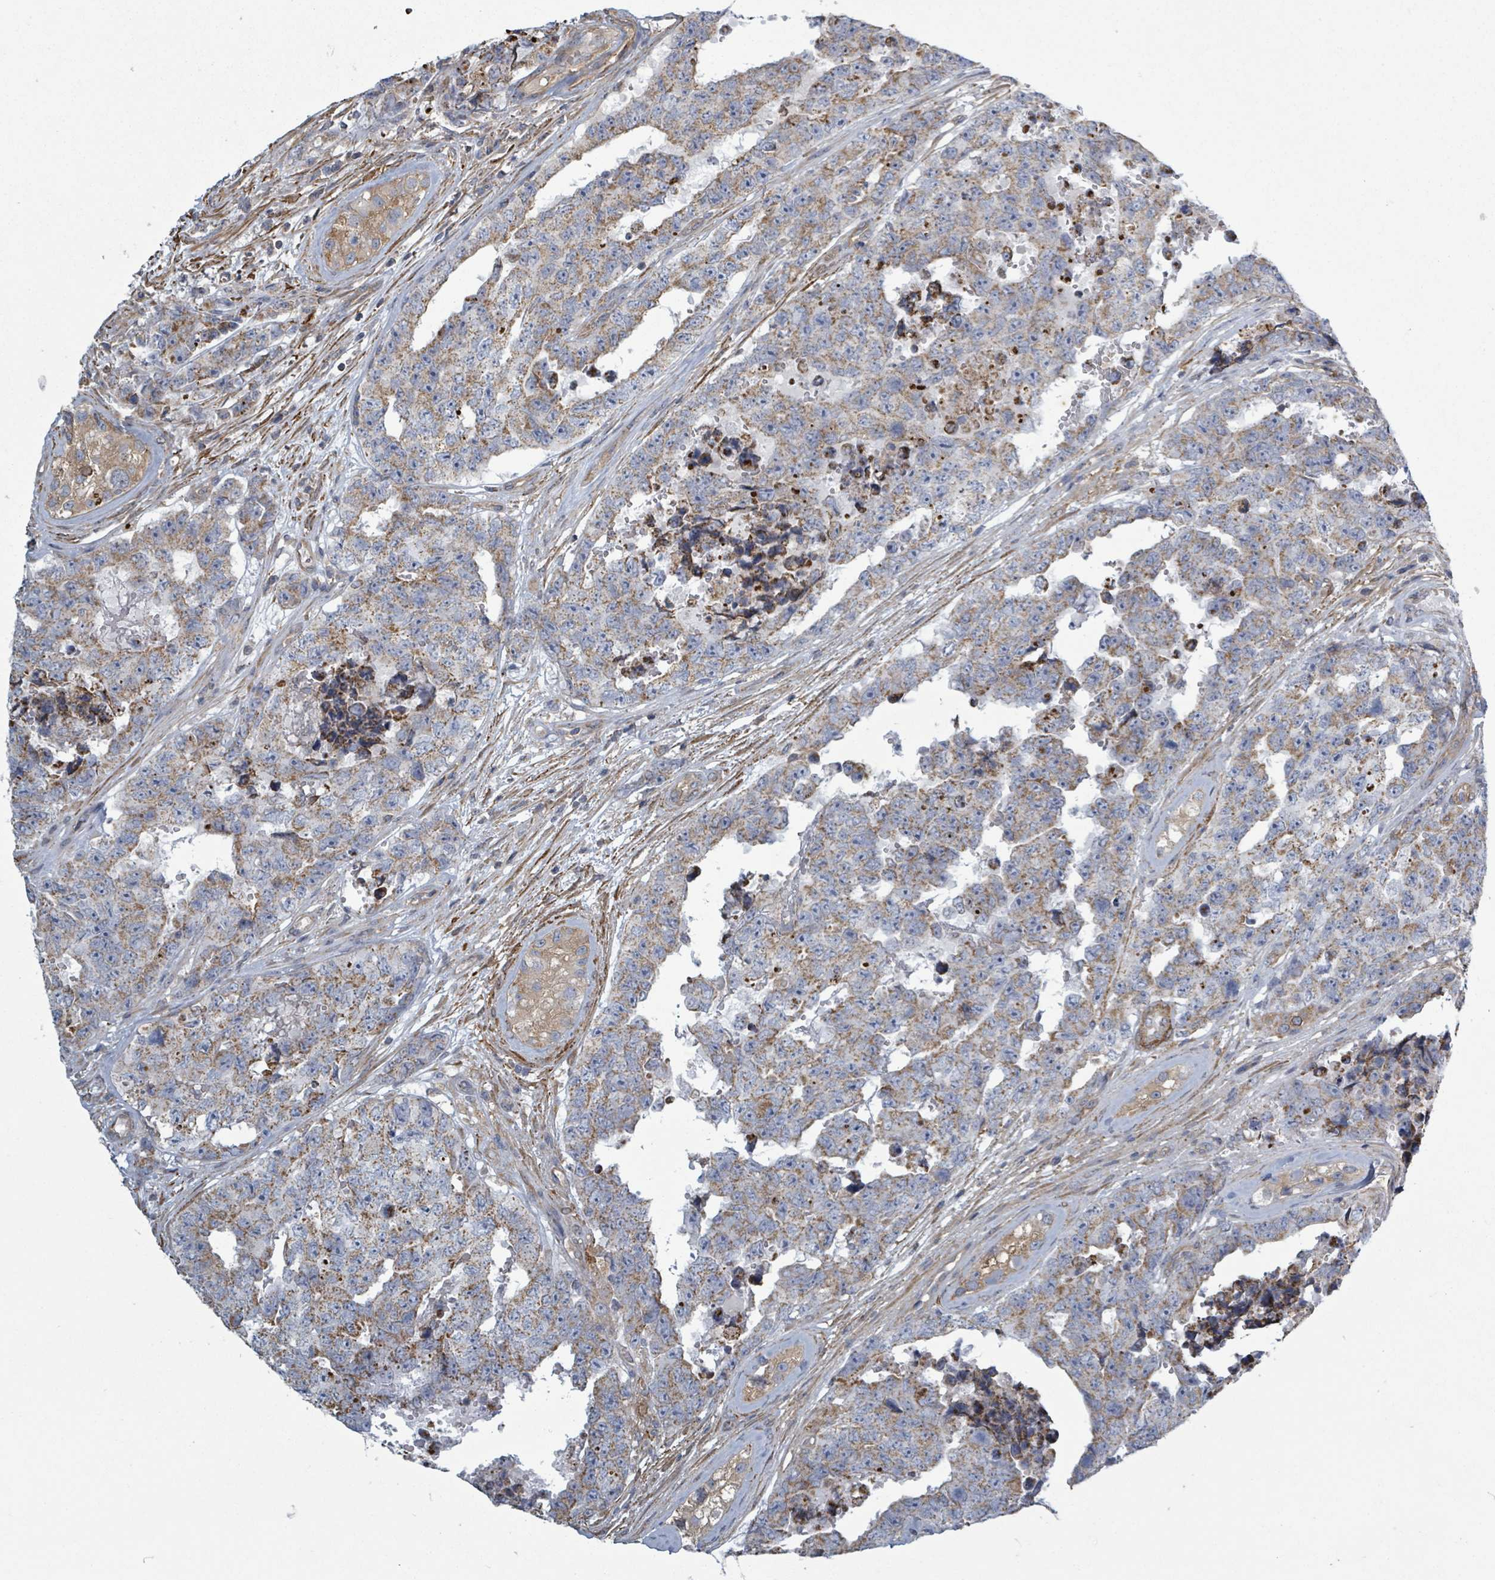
{"staining": {"intensity": "moderate", "quantity": ">75%", "location": "cytoplasmic/membranous"}, "tissue": "testis cancer", "cell_type": "Tumor cells", "image_type": "cancer", "snomed": [{"axis": "morphology", "description": "Normal tissue, NOS"}, {"axis": "morphology", "description": "Carcinoma, Embryonal, NOS"}, {"axis": "topography", "description": "Testis"}, {"axis": "topography", "description": "Epididymis"}], "caption": "High-magnification brightfield microscopy of testis embryonal carcinoma stained with DAB (brown) and counterstained with hematoxylin (blue). tumor cells exhibit moderate cytoplasmic/membranous positivity is present in approximately>75% of cells.", "gene": "ADCK1", "patient": {"sex": "male", "age": 25}}